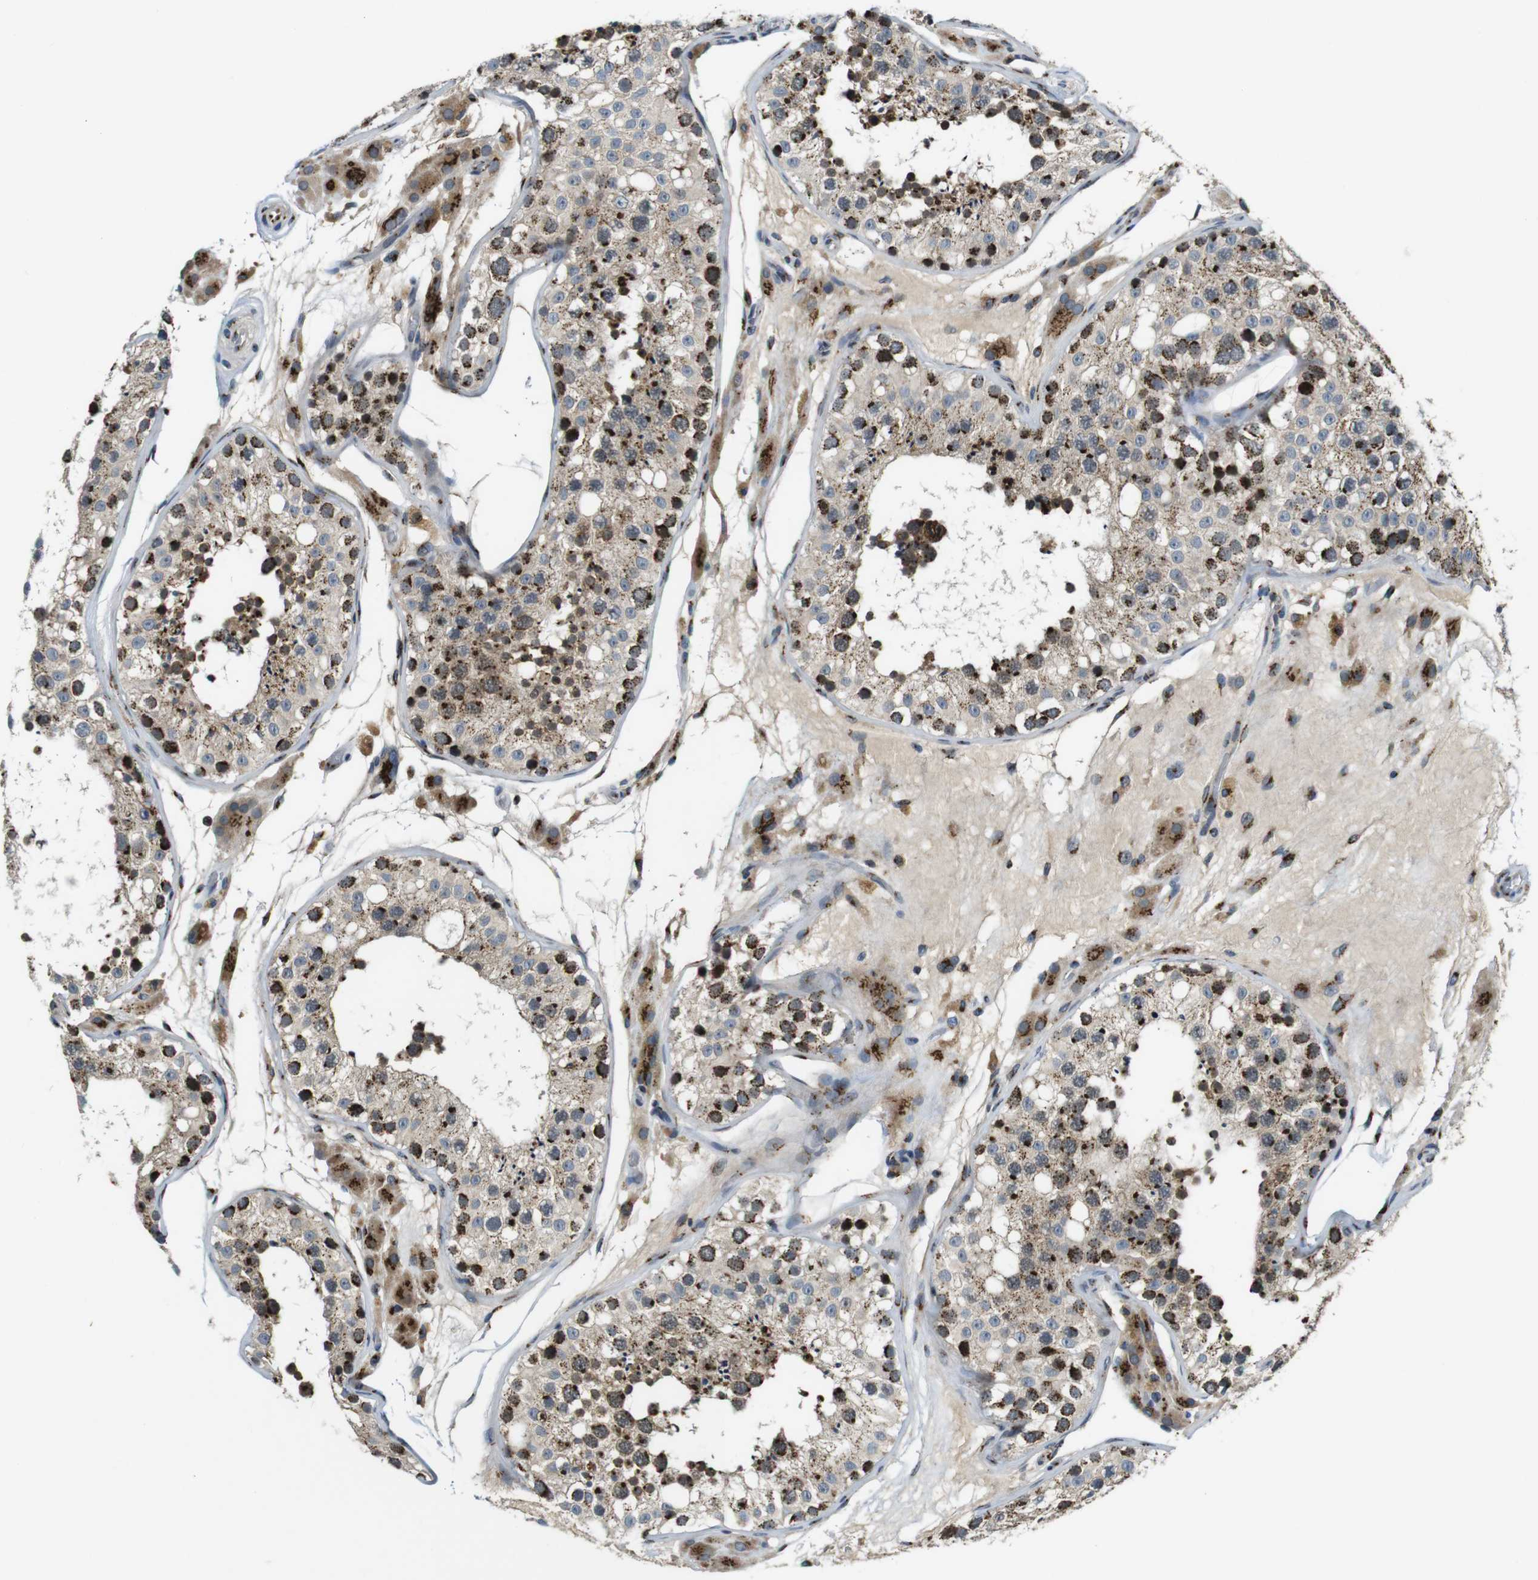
{"staining": {"intensity": "moderate", "quantity": ">75%", "location": "cytoplasmic/membranous"}, "tissue": "testis", "cell_type": "Cells in seminiferous ducts", "image_type": "normal", "snomed": [{"axis": "morphology", "description": "Normal tissue, NOS"}, {"axis": "topography", "description": "Testis"}], "caption": "Normal testis was stained to show a protein in brown. There is medium levels of moderate cytoplasmic/membranous expression in approximately >75% of cells in seminiferous ducts. (brown staining indicates protein expression, while blue staining denotes nuclei).", "gene": "ZFPL1", "patient": {"sex": "male", "age": 26}}